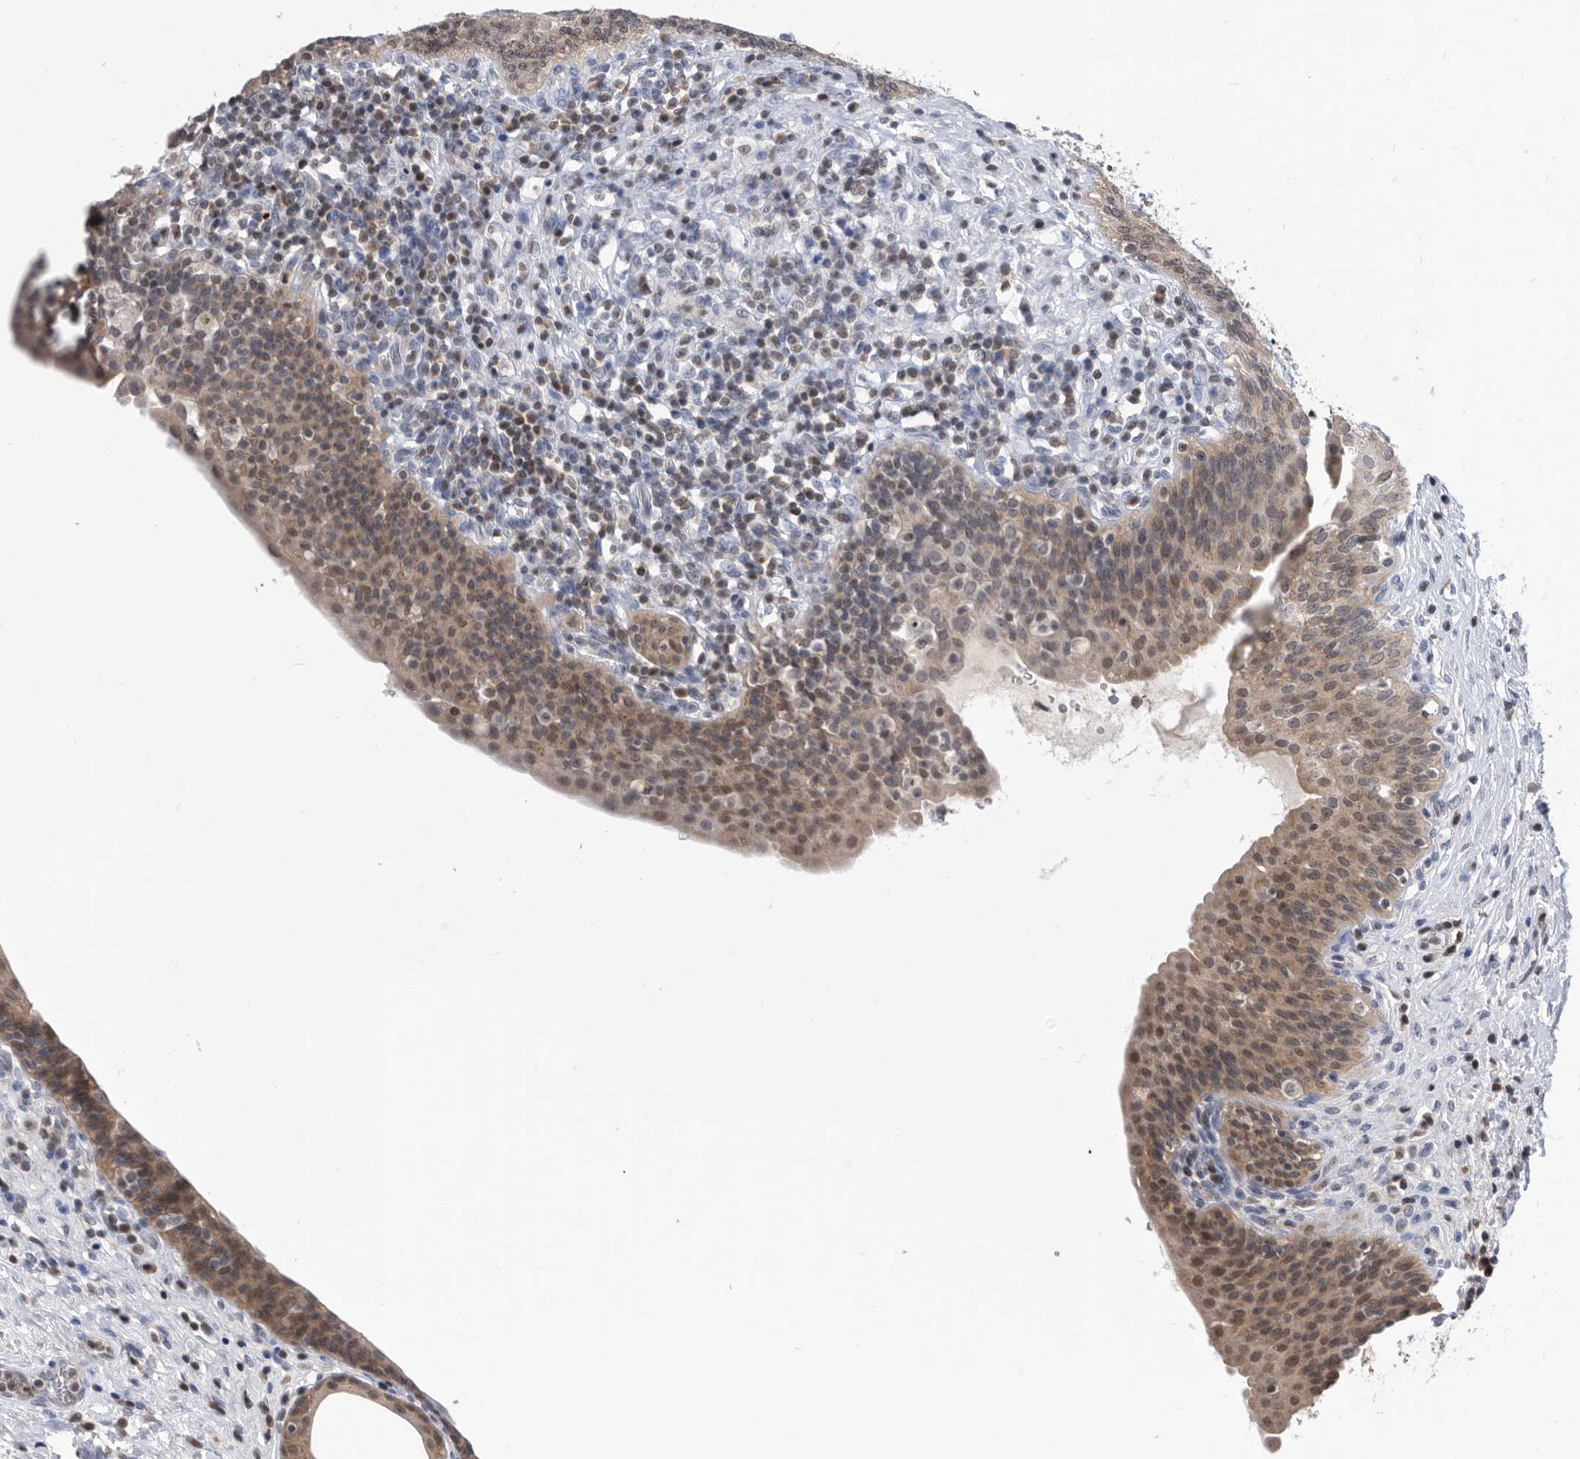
{"staining": {"intensity": "moderate", "quantity": ">75%", "location": "cytoplasmic/membranous,nuclear"}, "tissue": "urinary bladder", "cell_type": "Urothelial cells", "image_type": "normal", "snomed": [{"axis": "morphology", "description": "Normal tissue, NOS"}, {"axis": "topography", "description": "Urinary bladder"}], "caption": "Protein analysis of benign urinary bladder reveals moderate cytoplasmic/membranous,nuclear expression in about >75% of urothelial cells. (DAB (3,3'-diaminobenzidine) = brown stain, brightfield microscopy at high magnification).", "gene": "TSTD1", "patient": {"sex": "male", "age": 83}}